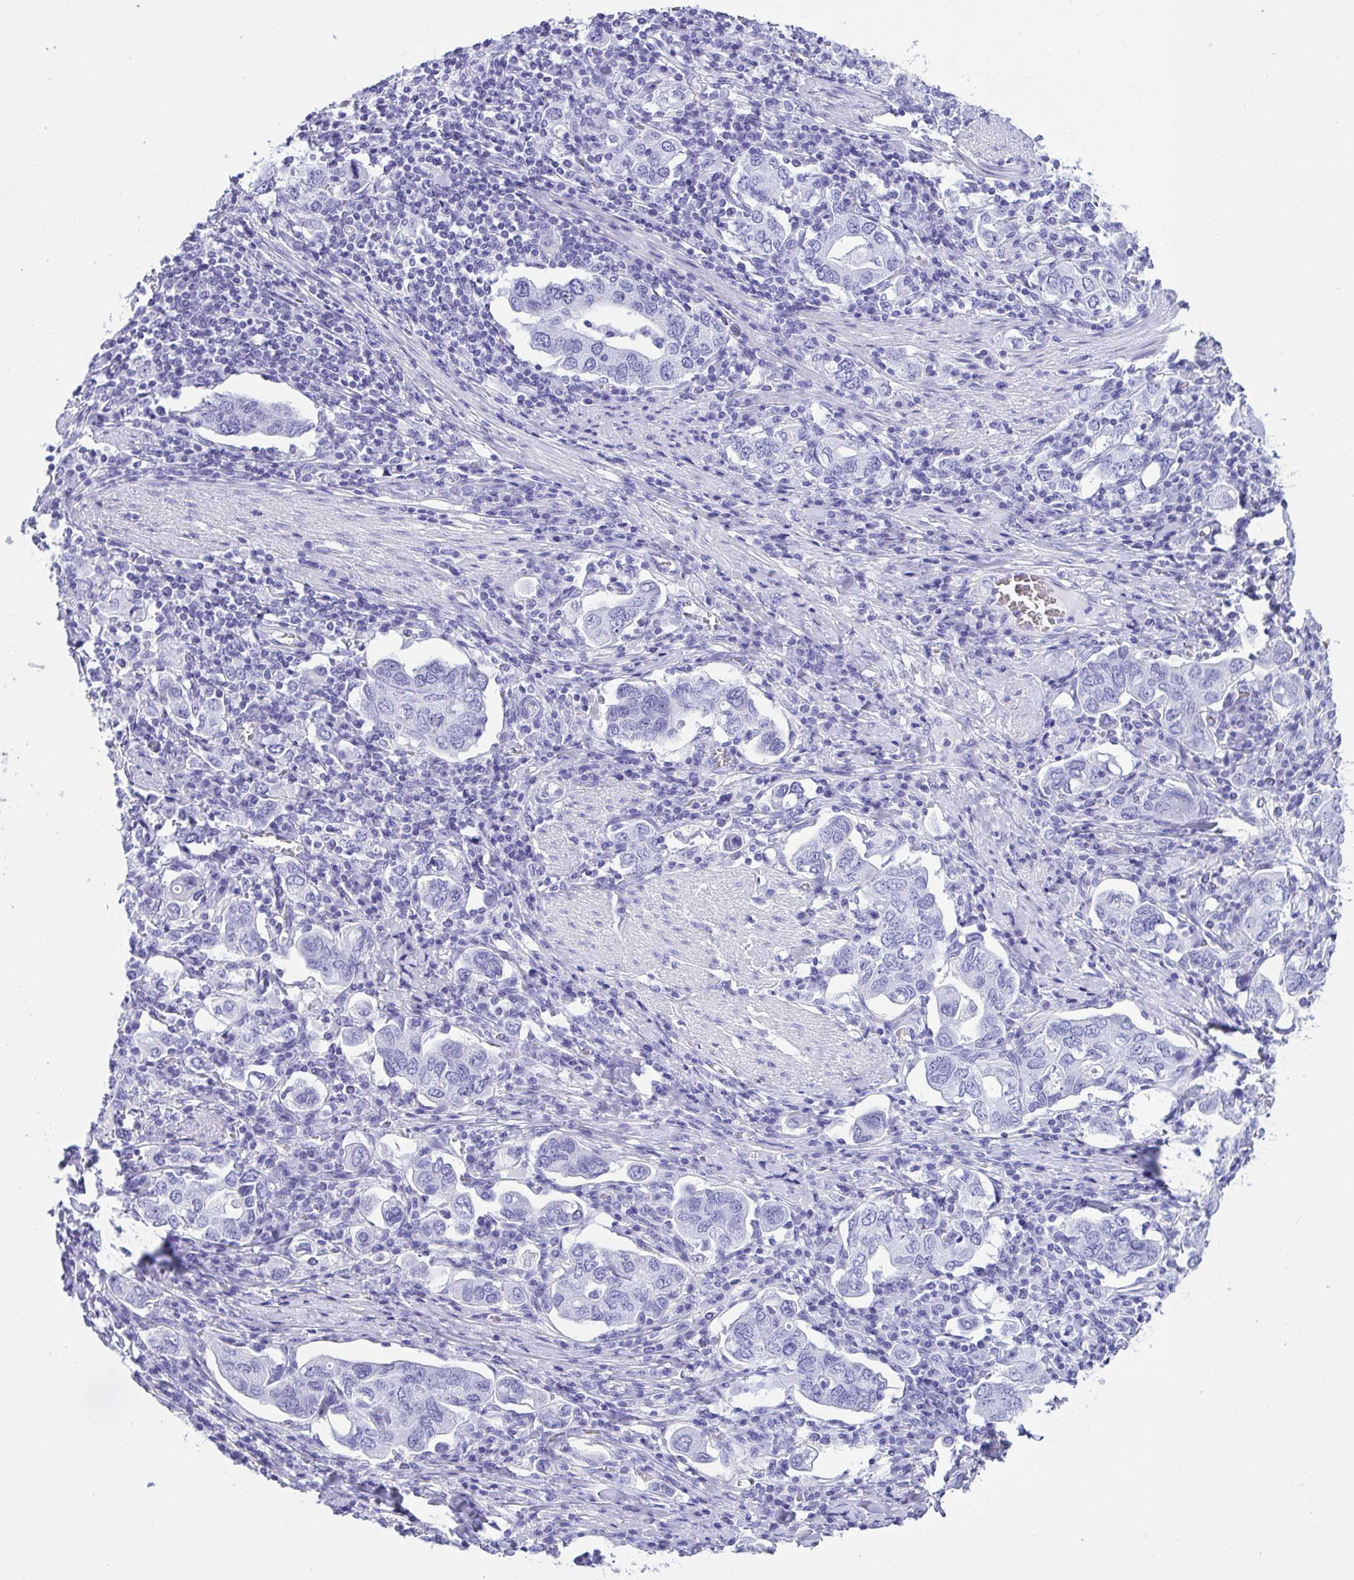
{"staining": {"intensity": "negative", "quantity": "none", "location": "none"}, "tissue": "stomach cancer", "cell_type": "Tumor cells", "image_type": "cancer", "snomed": [{"axis": "morphology", "description": "Adenocarcinoma, NOS"}, {"axis": "topography", "description": "Stomach, upper"}, {"axis": "topography", "description": "Stomach"}], "caption": "DAB (3,3'-diaminobenzidine) immunohistochemical staining of human stomach cancer (adenocarcinoma) shows no significant staining in tumor cells.", "gene": "ANK1", "patient": {"sex": "male", "age": 62}}